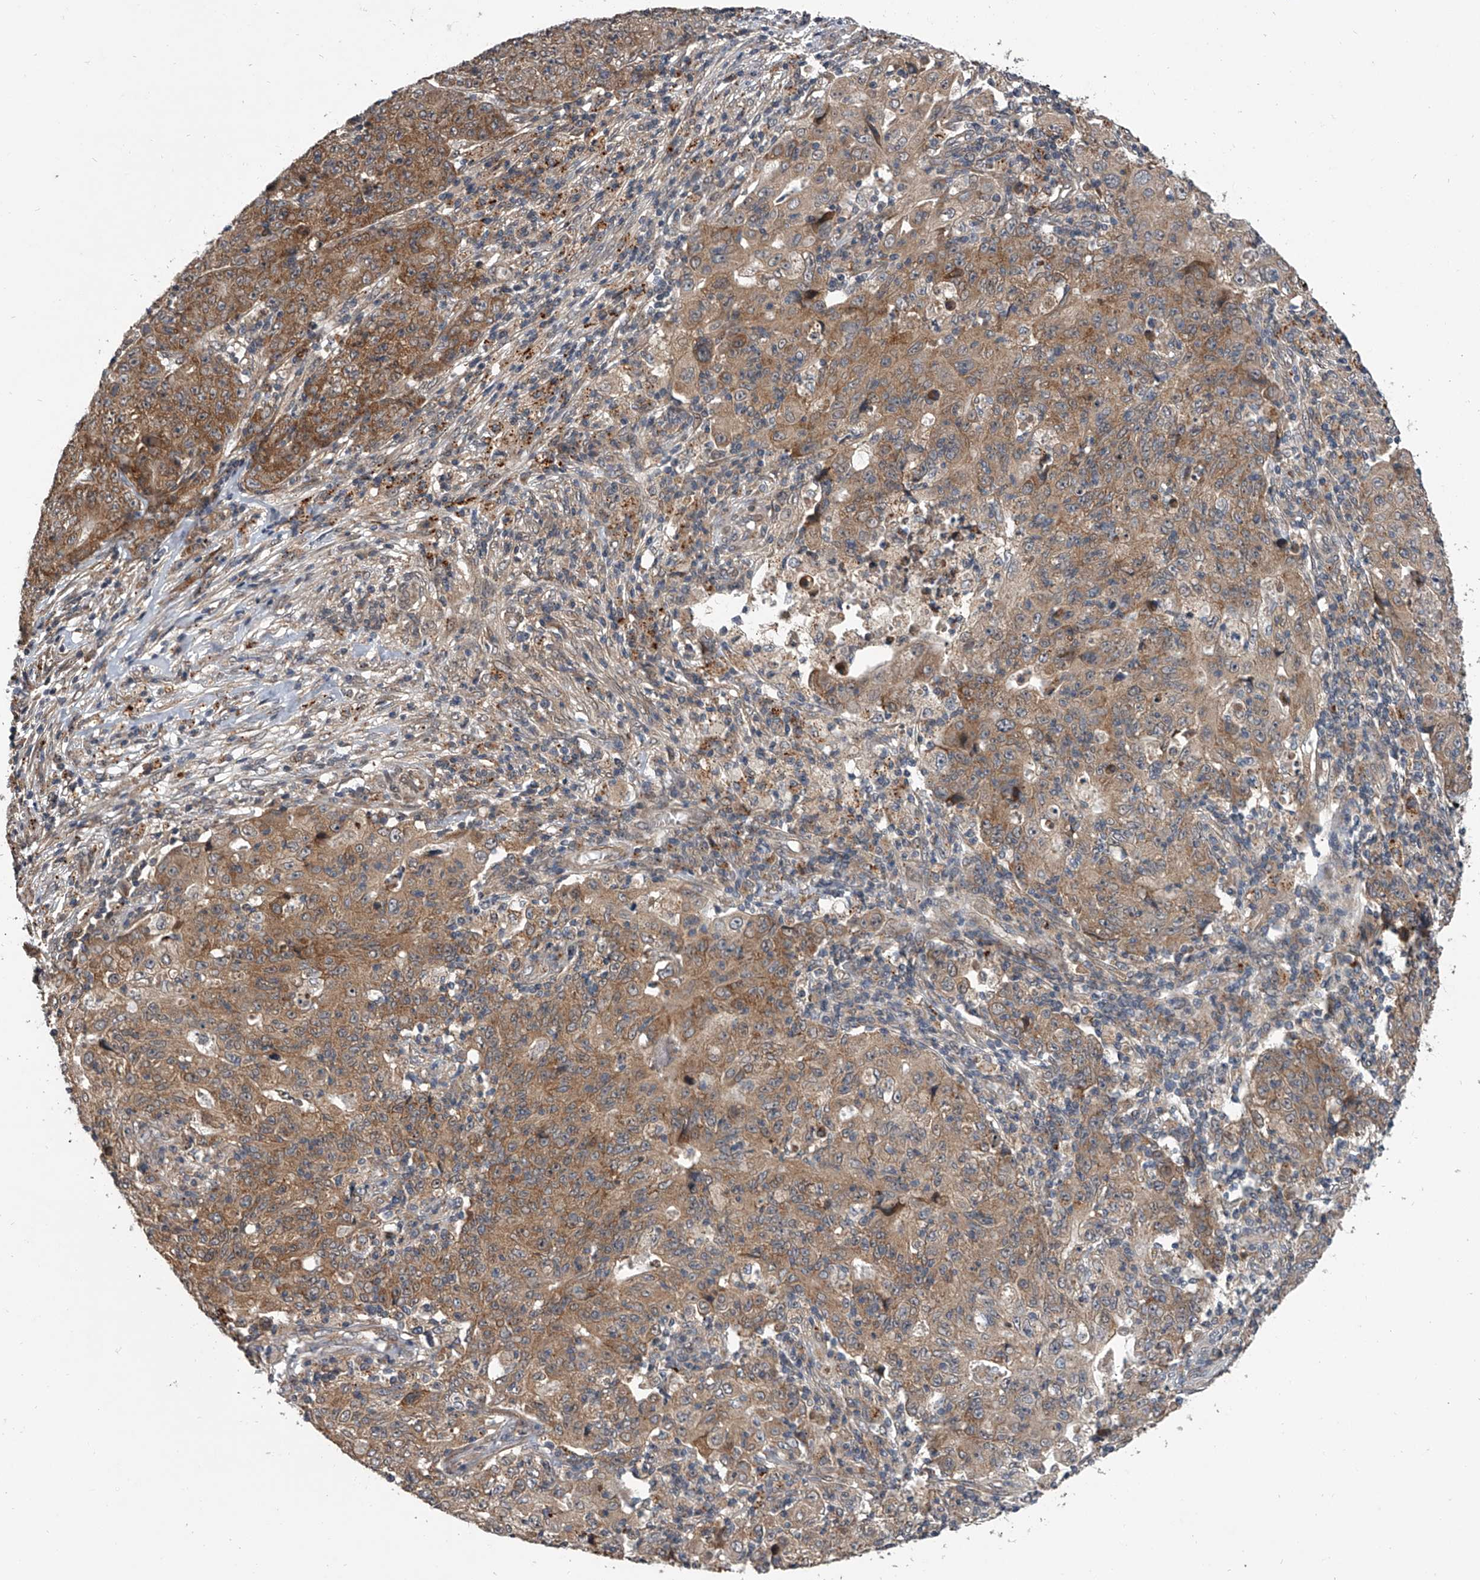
{"staining": {"intensity": "moderate", "quantity": ">75%", "location": "cytoplasmic/membranous"}, "tissue": "ovarian cancer", "cell_type": "Tumor cells", "image_type": "cancer", "snomed": [{"axis": "morphology", "description": "Carcinoma, endometroid"}, {"axis": "topography", "description": "Ovary"}], "caption": "Ovarian cancer (endometroid carcinoma) stained with a protein marker demonstrates moderate staining in tumor cells.", "gene": "GEMIN8", "patient": {"sex": "female", "age": 42}}